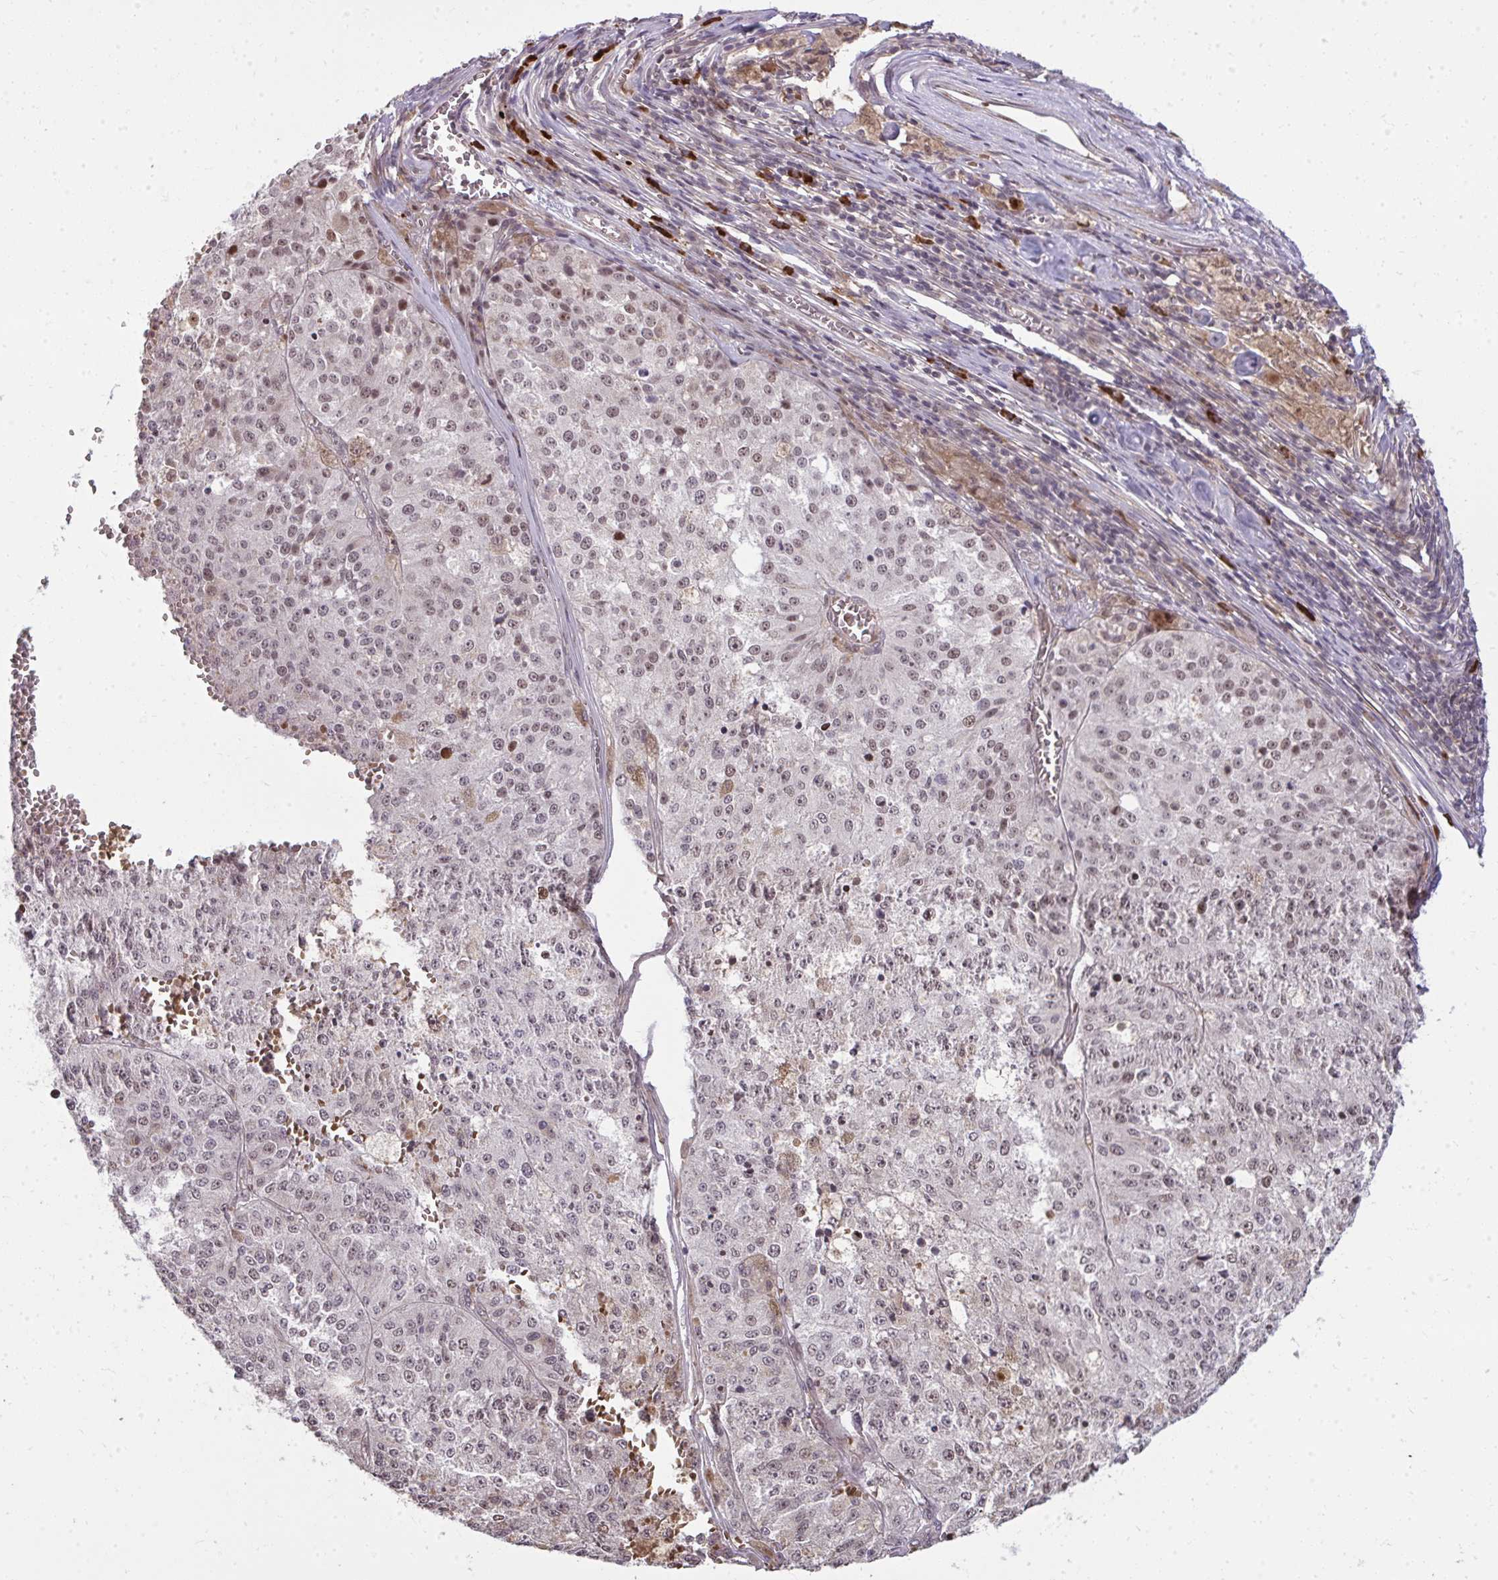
{"staining": {"intensity": "weak", "quantity": ">75%", "location": "nuclear"}, "tissue": "melanoma", "cell_type": "Tumor cells", "image_type": "cancer", "snomed": [{"axis": "morphology", "description": "Malignant melanoma, Metastatic site"}, {"axis": "topography", "description": "Lymph node"}], "caption": "Melanoma was stained to show a protein in brown. There is low levels of weak nuclear positivity in about >75% of tumor cells.", "gene": "ZSCAN9", "patient": {"sex": "female", "age": 64}}